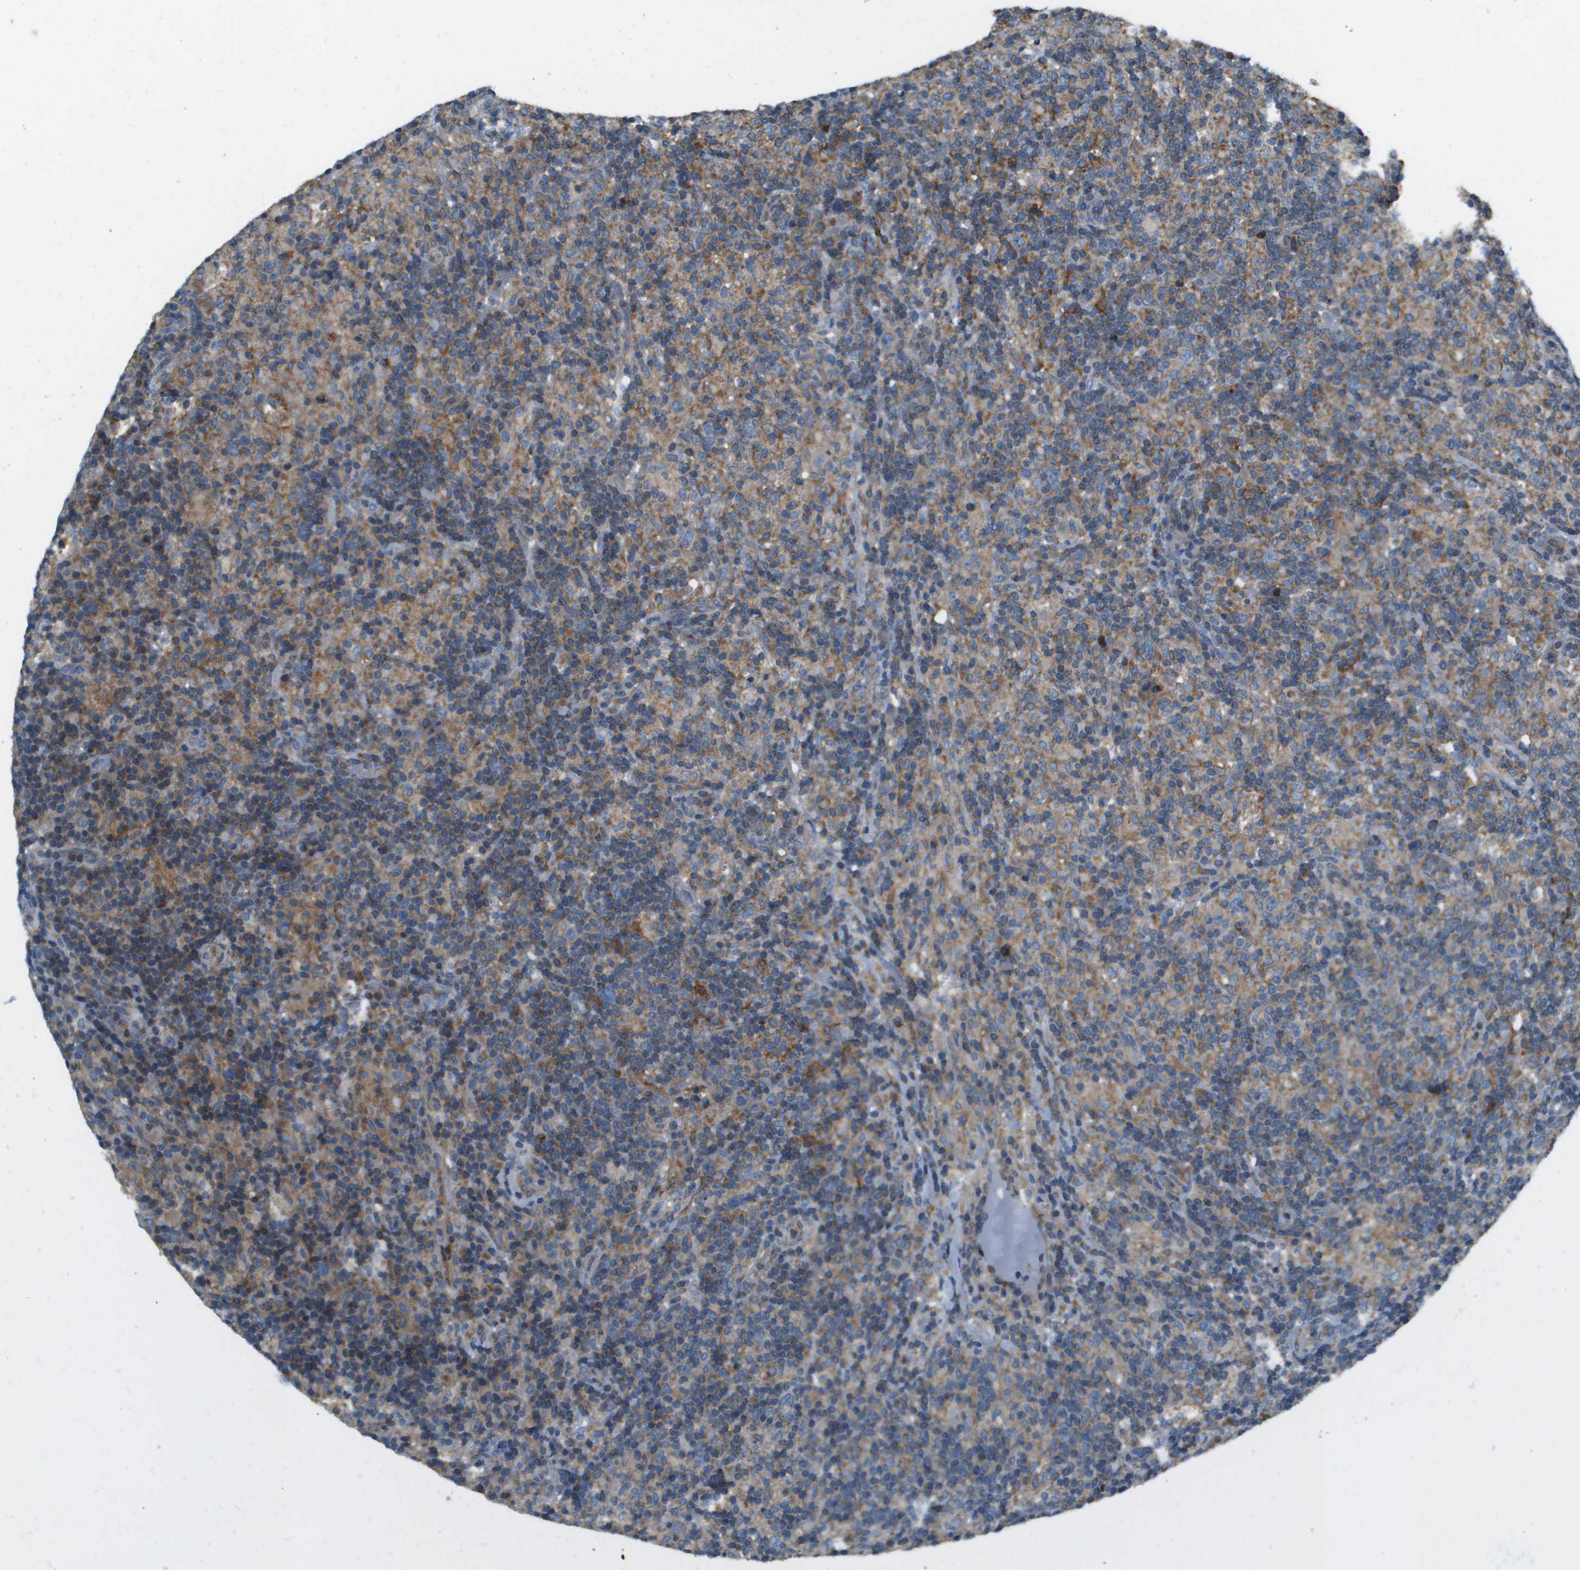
{"staining": {"intensity": "weak", "quantity": "<25%", "location": "cytoplasmic/membranous"}, "tissue": "lymphoma", "cell_type": "Tumor cells", "image_type": "cancer", "snomed": [{"axis": "morphology", "description": "Hodgkin's disease, NOS"}, {"axis": "topography", "description": "Lymph node"}], "caption": "Immunohistochemistry (IHC) image of lymphoma stained for a protein (brown), which shows no positivity in tumor cells.", "gene": "TAOK3", "patient": {"sex": "male", "age": 70}}